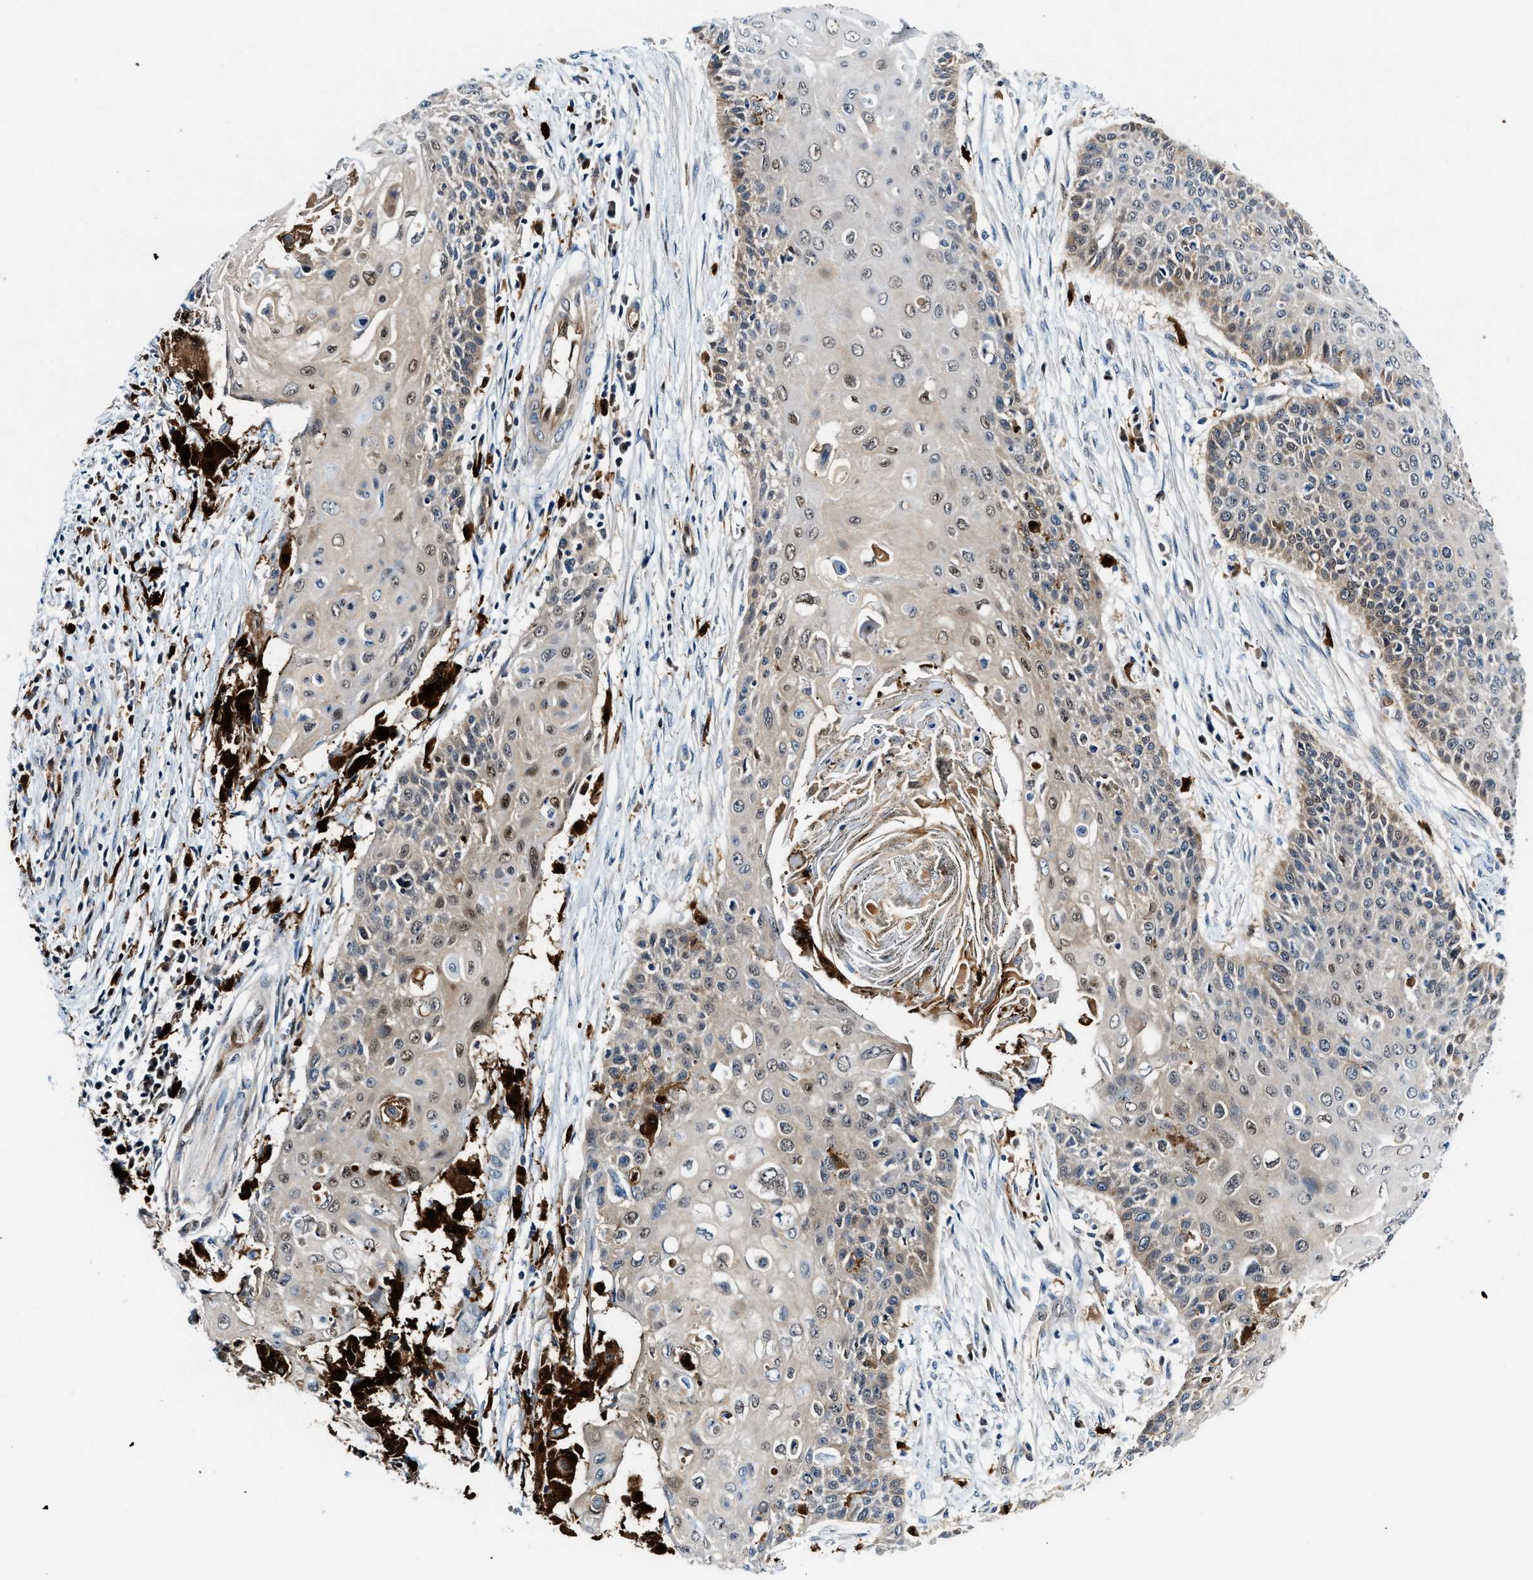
{"staining": {"intensity": "moderate", "quantity": "<25%", "location": "cytoplasmic/membranous,nuclear"}, "tissue": "cervical cancer", "cell_type": "Tumor cells", "image_type": "cancer", "snomed": [{"axis": "morphology", "description": "Squamous cell carcinoma, NOS"}, {"axis": "topography", "description": "Cervix"}], "caption": "A brown stain shows moderate cytoplasmic/membranous and nuclear staining of a protein in human squamous cell carcinoma (cervical) tumor cells. The protein is stained brown, and the nuclei are stained in blue (DAB IHC with brightfield microscopy, high magnification).", "gene": "LTA4H", "patient": {"sex": "female", "age": 39}}